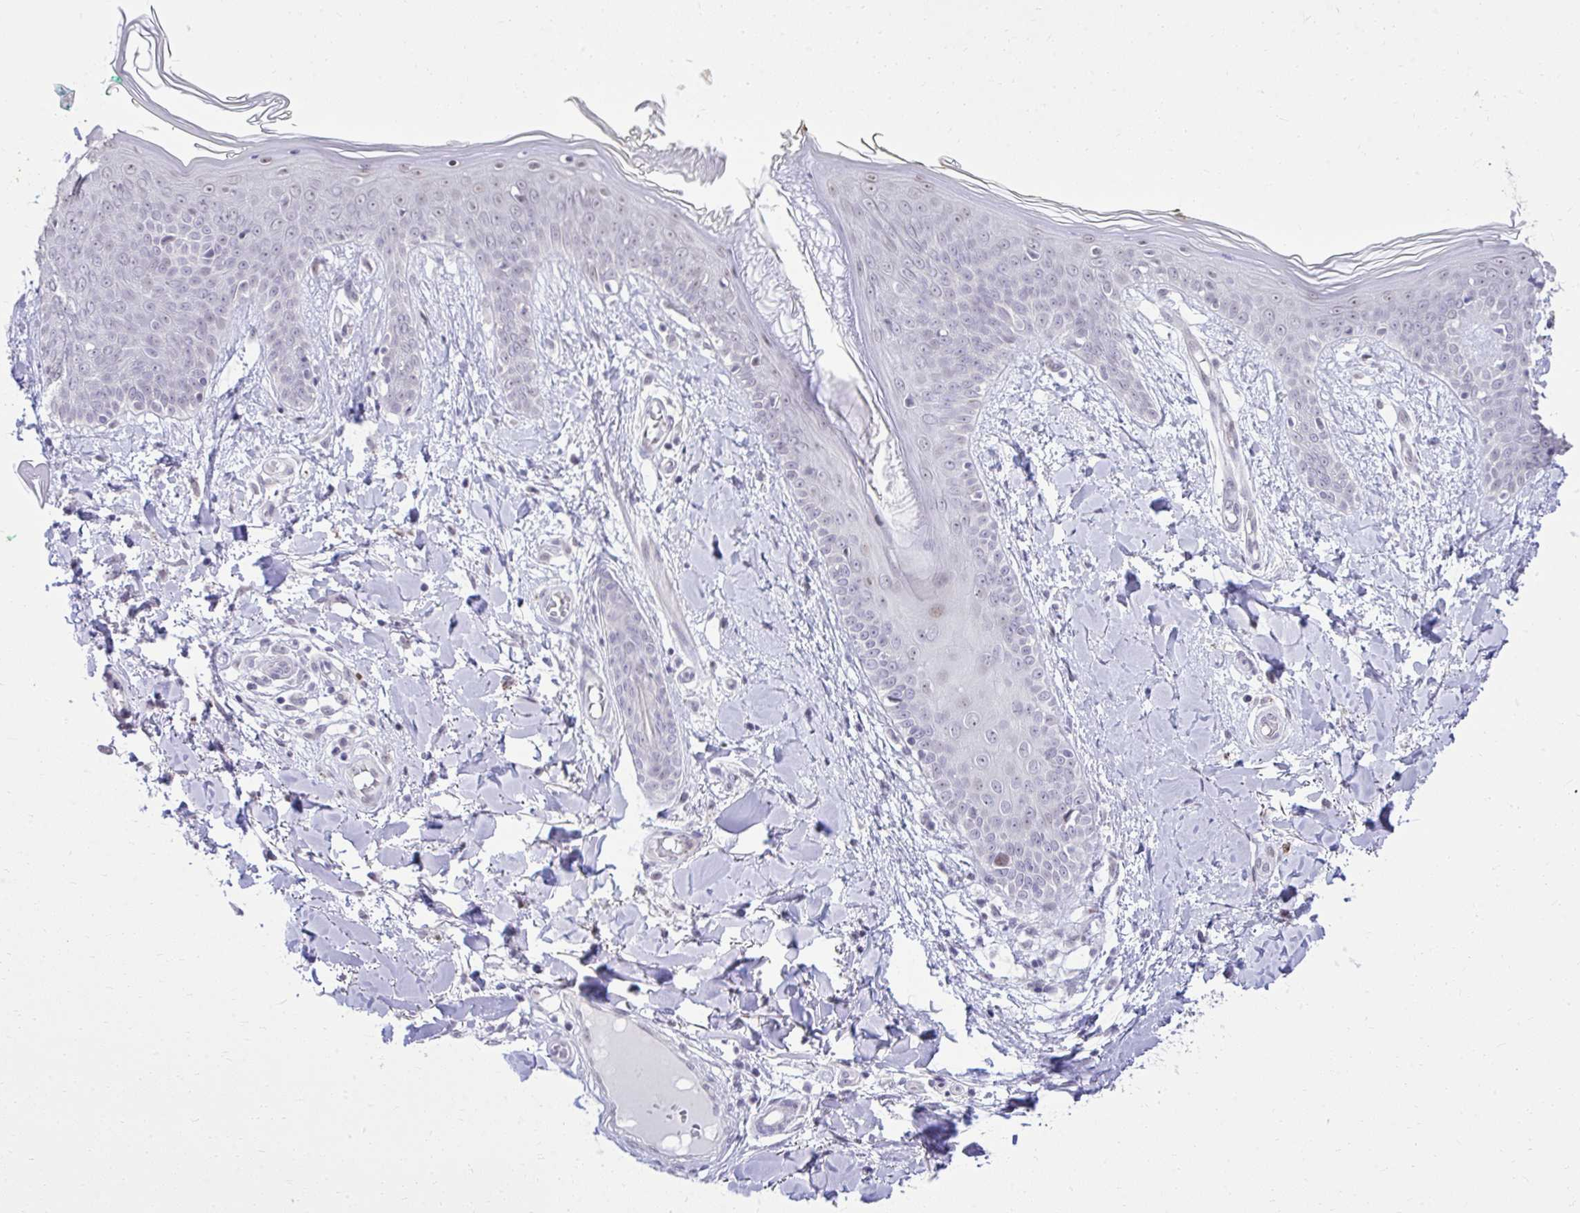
{"staining": {"intensity": "negative", "quantity": "none", "location": "none"}, "tissue": "skin", "cell_type": "Fibroblasts", "image_type": "normal", "snomed": [{"axis": "morphology", "description": "Normal tissue, NOS"}, {"axis": "topography", "description": "Skin"}], "caption": "DAB immunohistochemical staining of benign human skin reveals no significant positivity in fibroblasts. (Stains: DAB (3,3'-diaminobenzidine) IHC with hematoxylin counter stain, Microscopy: brightfield microscopy at high magnification).", "gene": "EID3", "patient": {"sex": "female", "age": 34}}